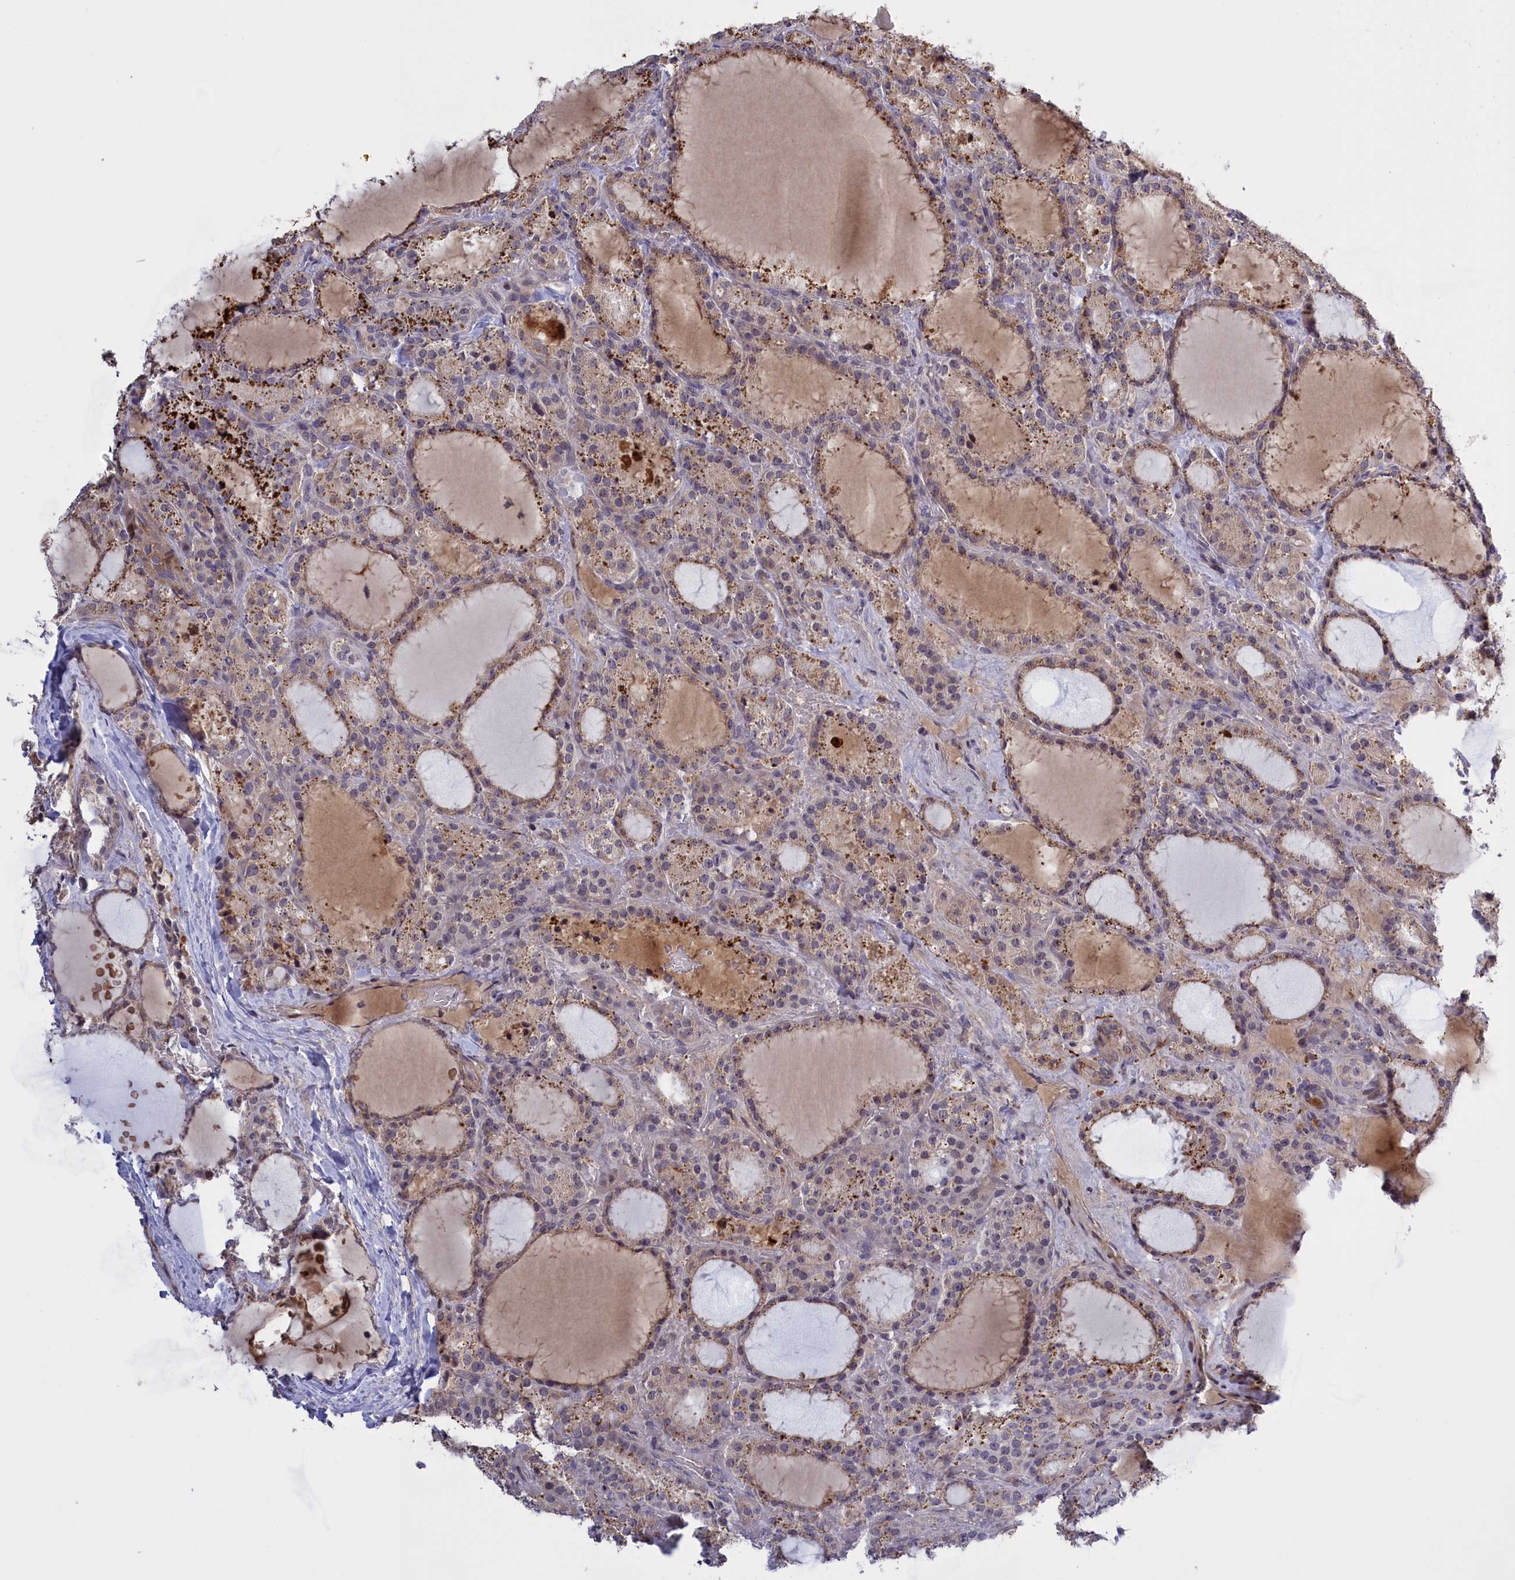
{"staining": {"intensity": "moderate", "quantity": "<25%", "location": "cytoplasmic/membranous"}, "tissue": "thyroid cancer", "cell_type": "Tumor cells", "image_type": "cancer", "snomed": [{"axis": "morphology", "description": "Papillary adenocarcinoma, NOS"}, {"axis": "topography", "description": "Thyroid gland"}], "caption": "This is a histology image of IHC staining of thyroid papillary adenocarcinoma, which shows moderate expression in the cytoplasmic/membranous of tumor cells.", "gene": "RRAD", "patient": {"sex": "male", "age": 77}}